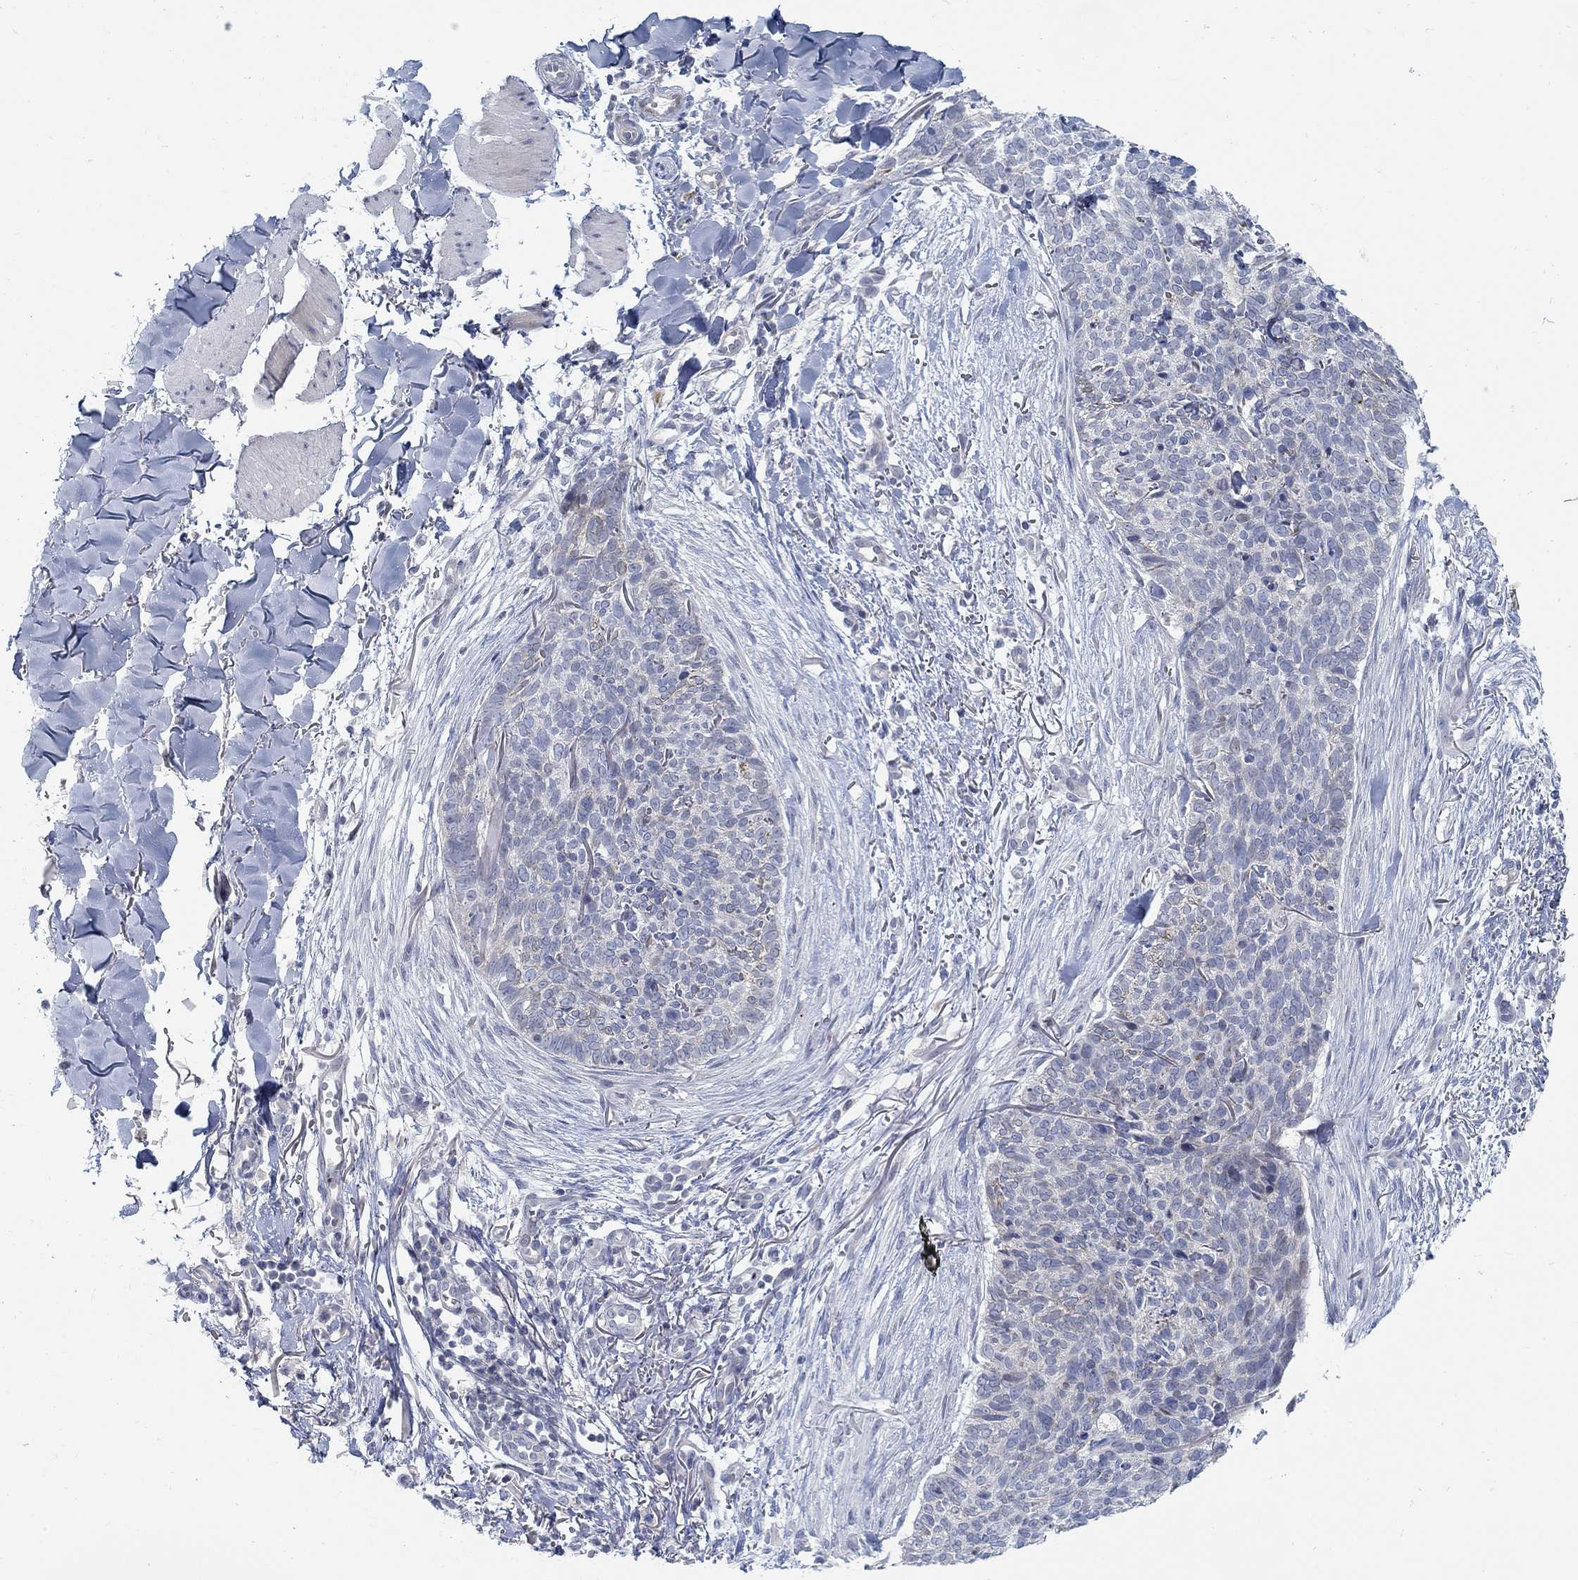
{"staining": {"intensity": "negative", "quantity": "none", "location": "none"}, "tissue": "skin cancer", "cell_type": "Tumor cells", "image_type": "cancer", "snomed": [{"axis": "morphology", "description": "Basal cell carcinoma"}, {"axis": "topography", "description": "Skin"}], "caption": "Micrograph shows no significant protein expression in tumor cells of skin cancer.", "gene": "ANO7", "patient": {"sex": "male", "age": 64}}